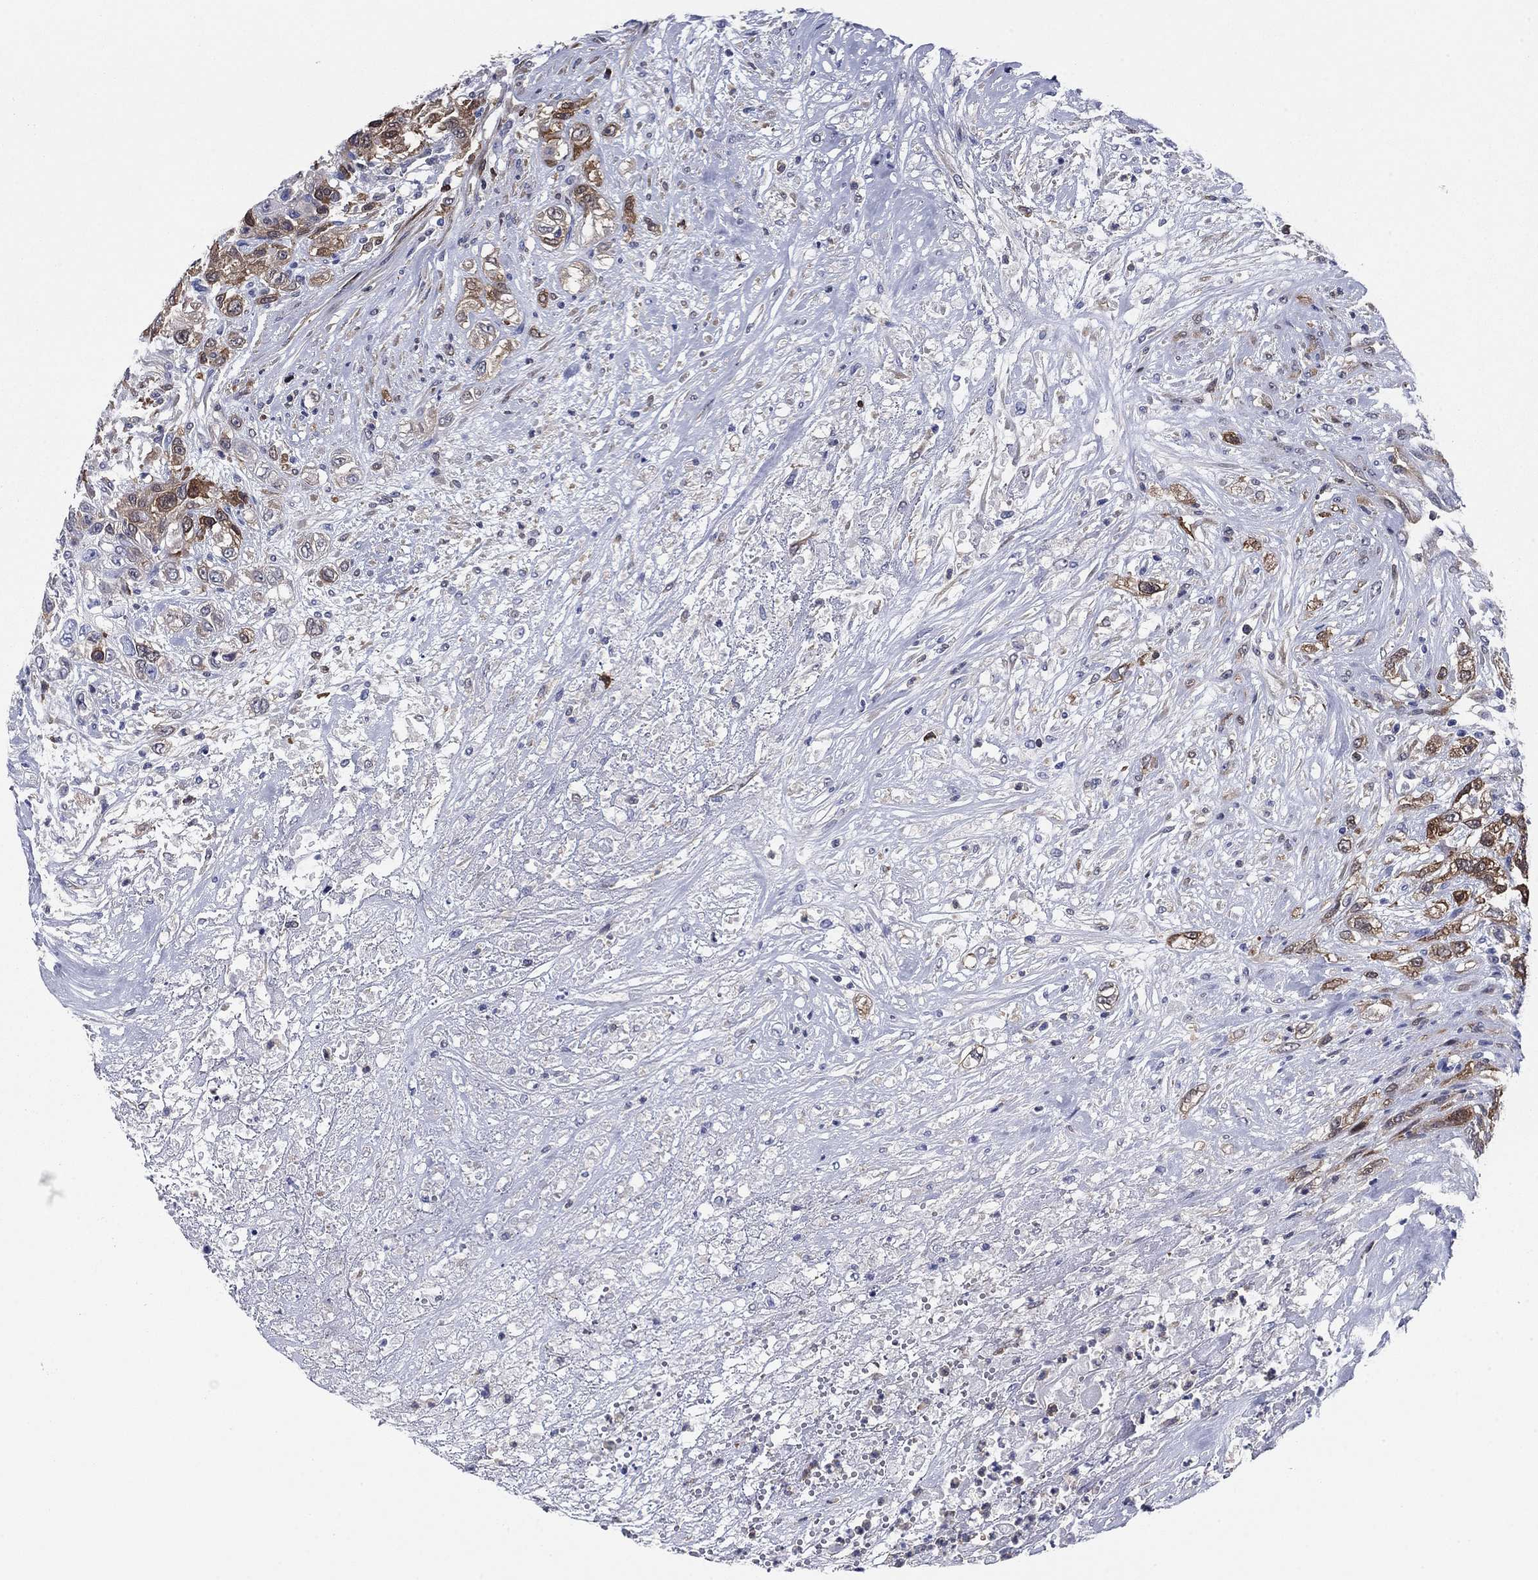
{"staining": {"intensity": "moderate", "quantity": "<25%", "location": "cytoplasmic/membranous"}, "tissue": "urothelial cancer", "cell_type": "Tumor cells", "image_type": "cancer", "snomed": [{"axis": "morphology", "description": "Urothelial carcinoma, High grade"}, {"axis": "topography", "description": "Urinary bladder"}], "caption": "An image of high-grade urothelial carcinoma stained for a protein exhibits moderate cytoplasmic/membranous brown staining in tumor cells. Nuclei are stained in blue.", "gene": "STMN1", "patient": {"sex": "female", "age": 56}}